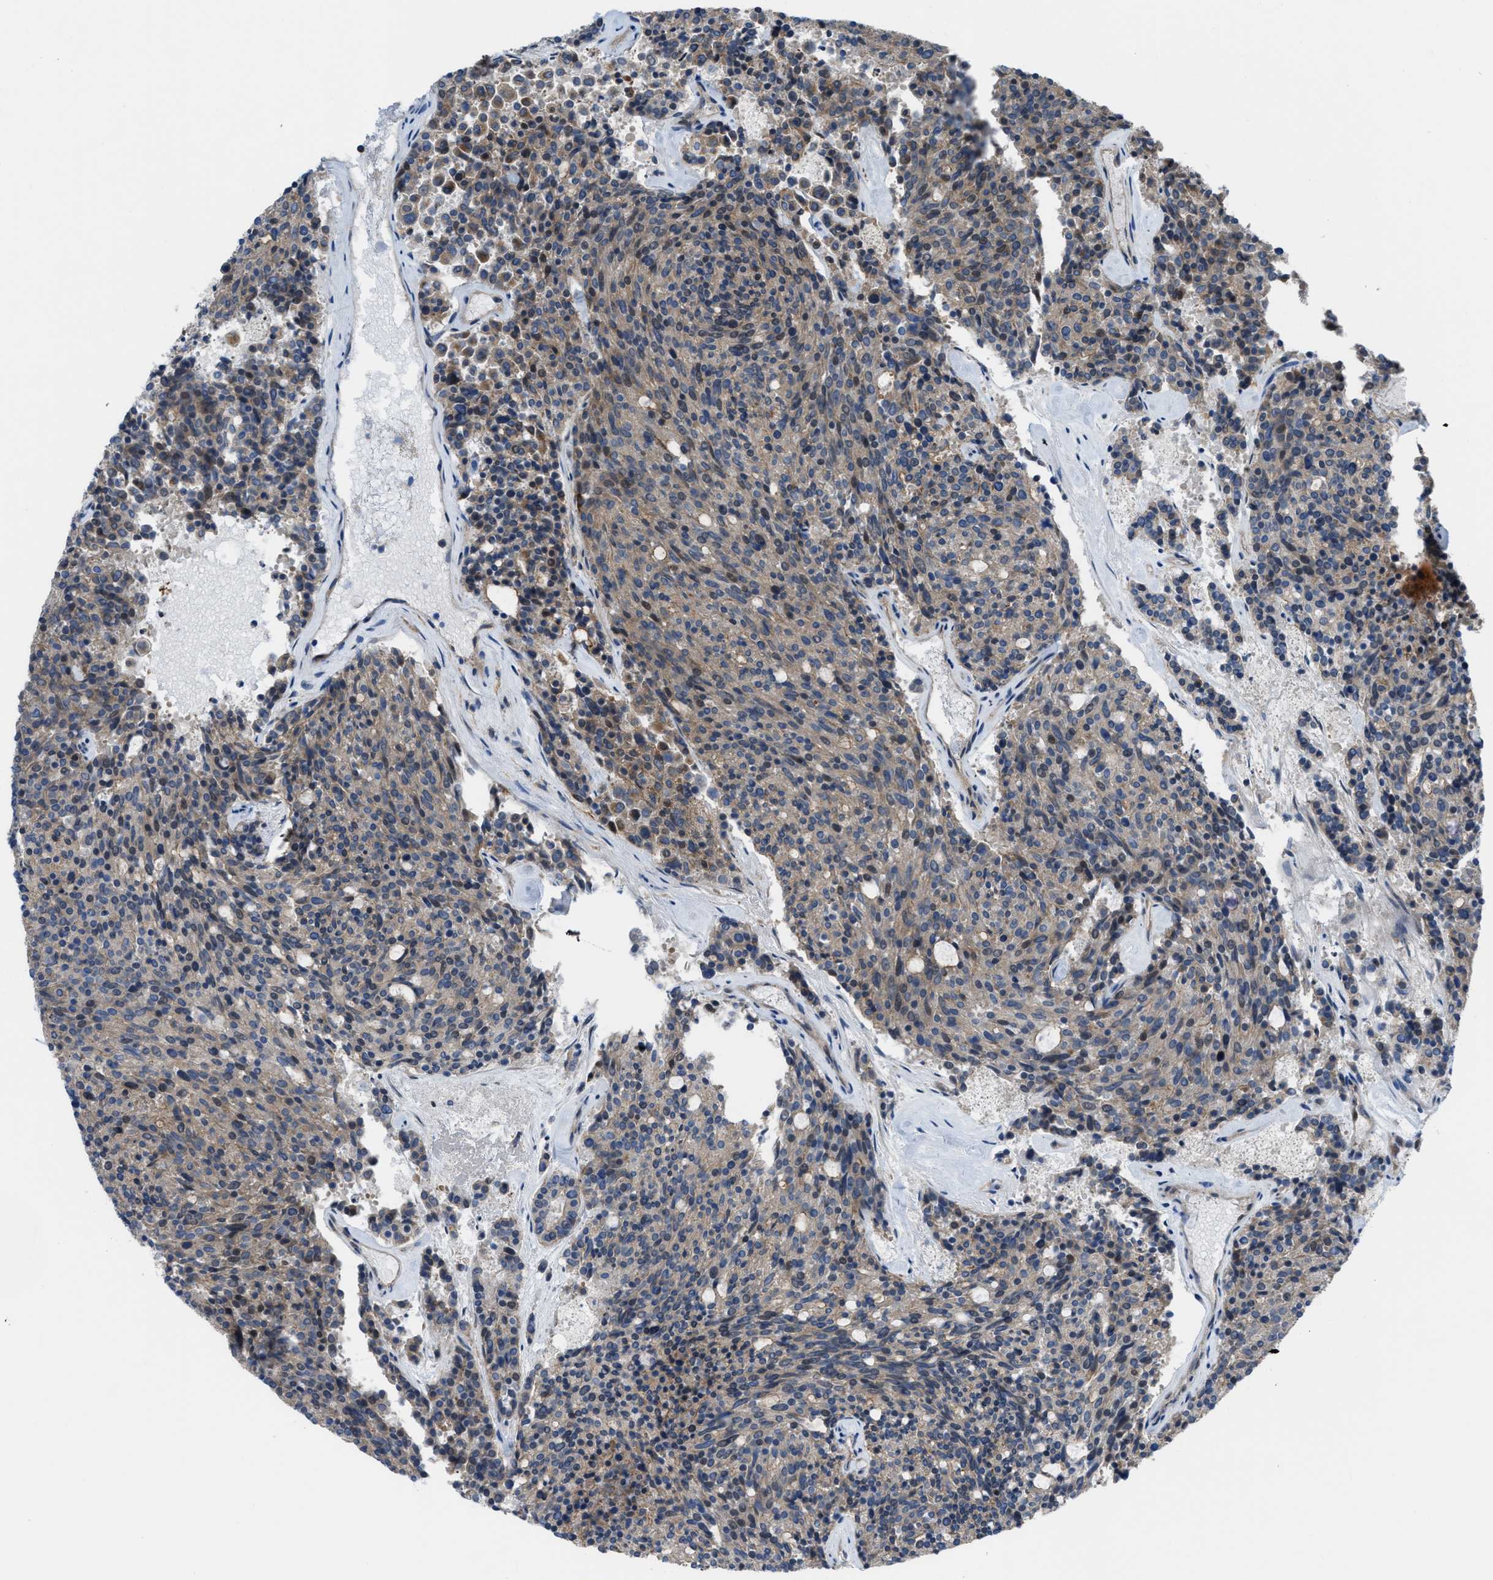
{"staining": {"intensity": "moderate", "quantity": ">75%", "location": "cytoplasmic/membranous"}, "tissue": "carcinoid", "cell_type": "Tumor cells", "image_type": "cancer", "snomed": [{"axis": "morphology", "description": "Carcinoid, malignant, NOS"}, {"axis": "topography", "description": "Pancreas"}], "caption": "Carcinoid (malignant) stained with a protein marker exhibits moderate staining in tumor cells.", "gene": "MYO18A", "patient": {"sex": "female", "age": 54}}